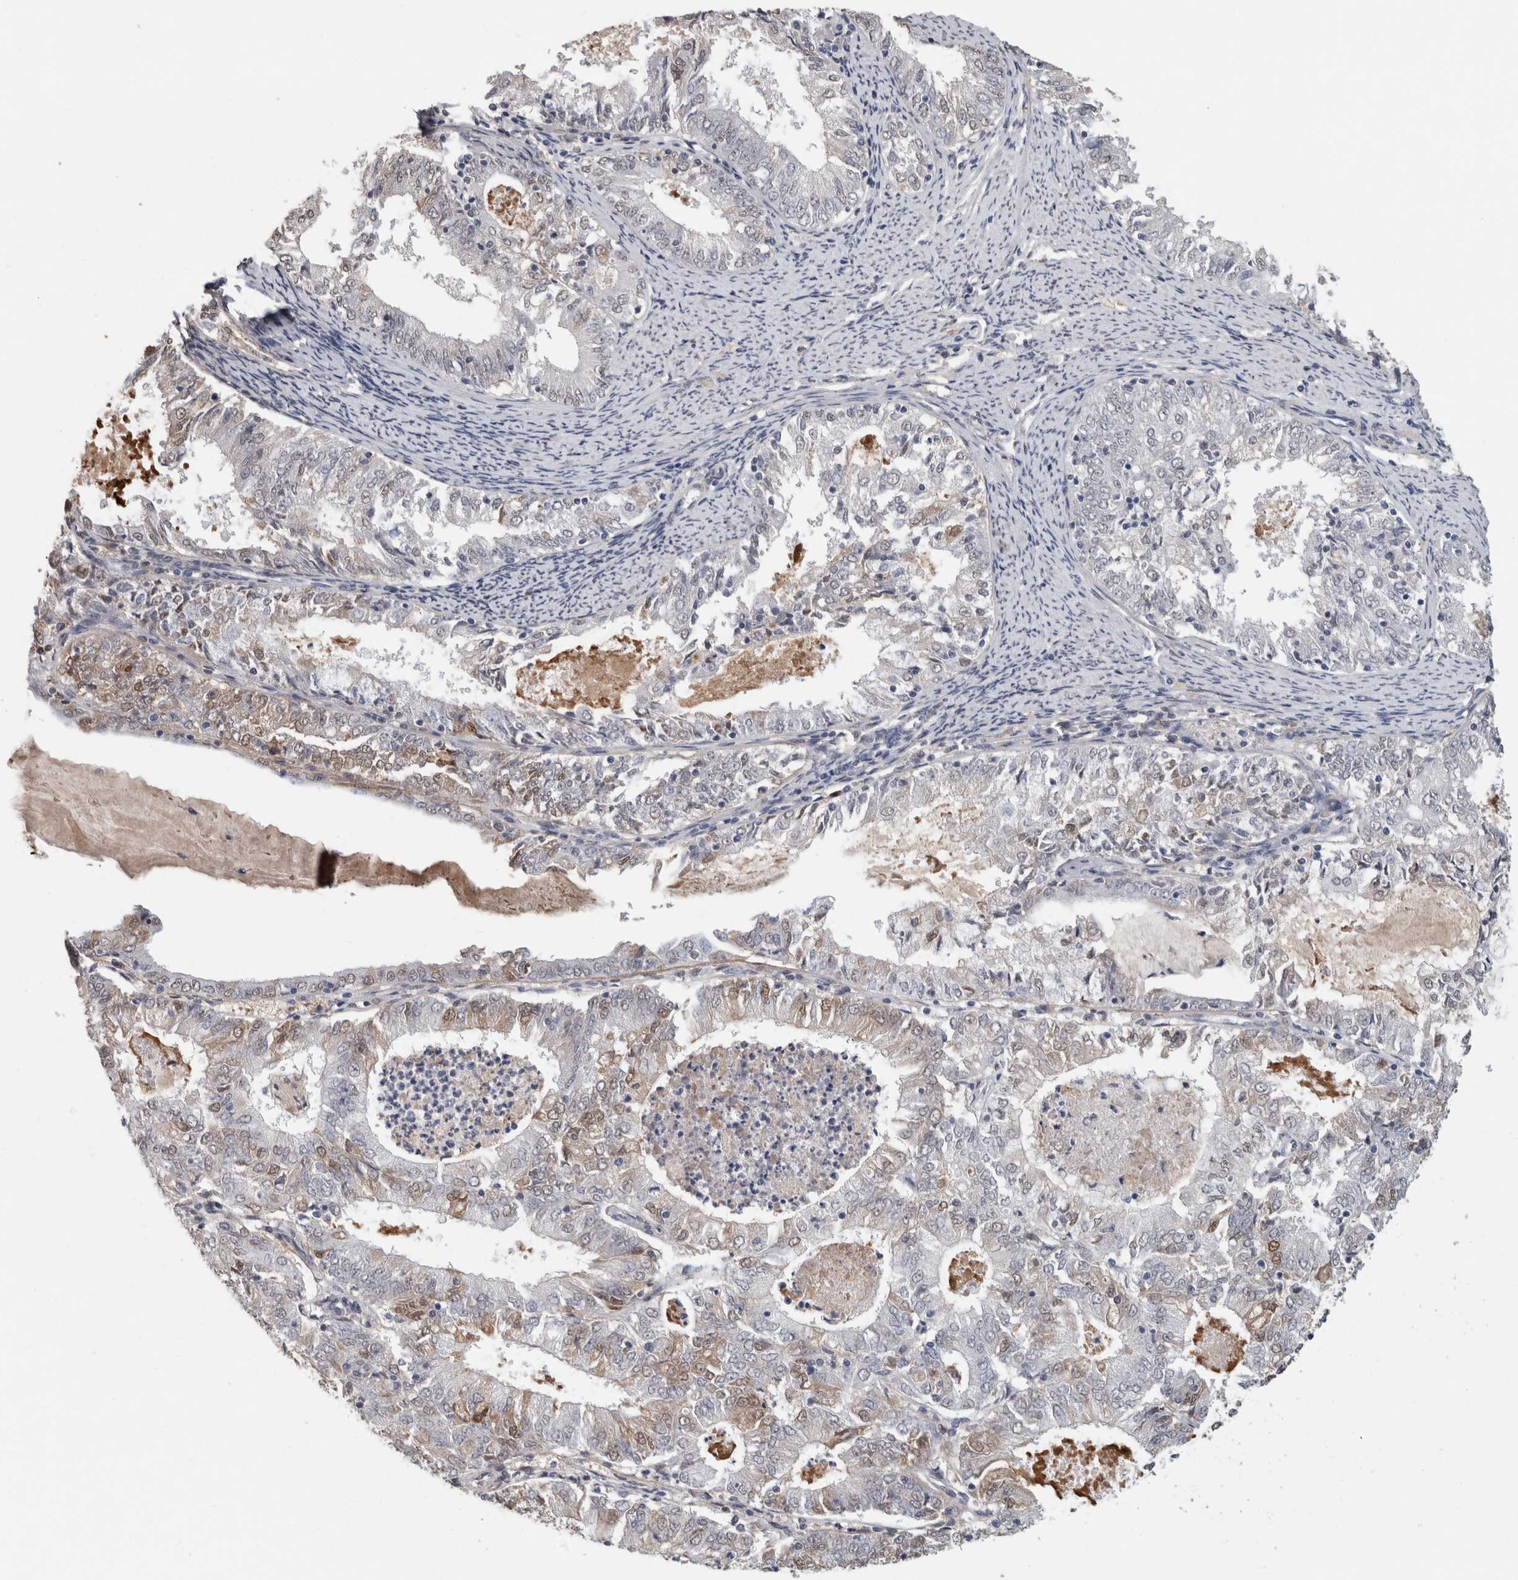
{"staining": {"intensity": "weak", "quantity": "<25%", "location": "cytoplasmic/membranous,nuclear"}, "tissue": "endometrial cancer", "cell_type": "Tumor cells", "image_type": "cancer", "snomed": [{"axis": "morphology", "description": "Adenocarcinoma, NOS"}, {"axis": "topography", "description": "Endometrium"}], "caption": "Immunohistochemistry of endometrial adenocarcinoma demonstrates no expression in tumor cells.", "gene": "LTBP1", "patient": {"sex": "female", "age": 57}}